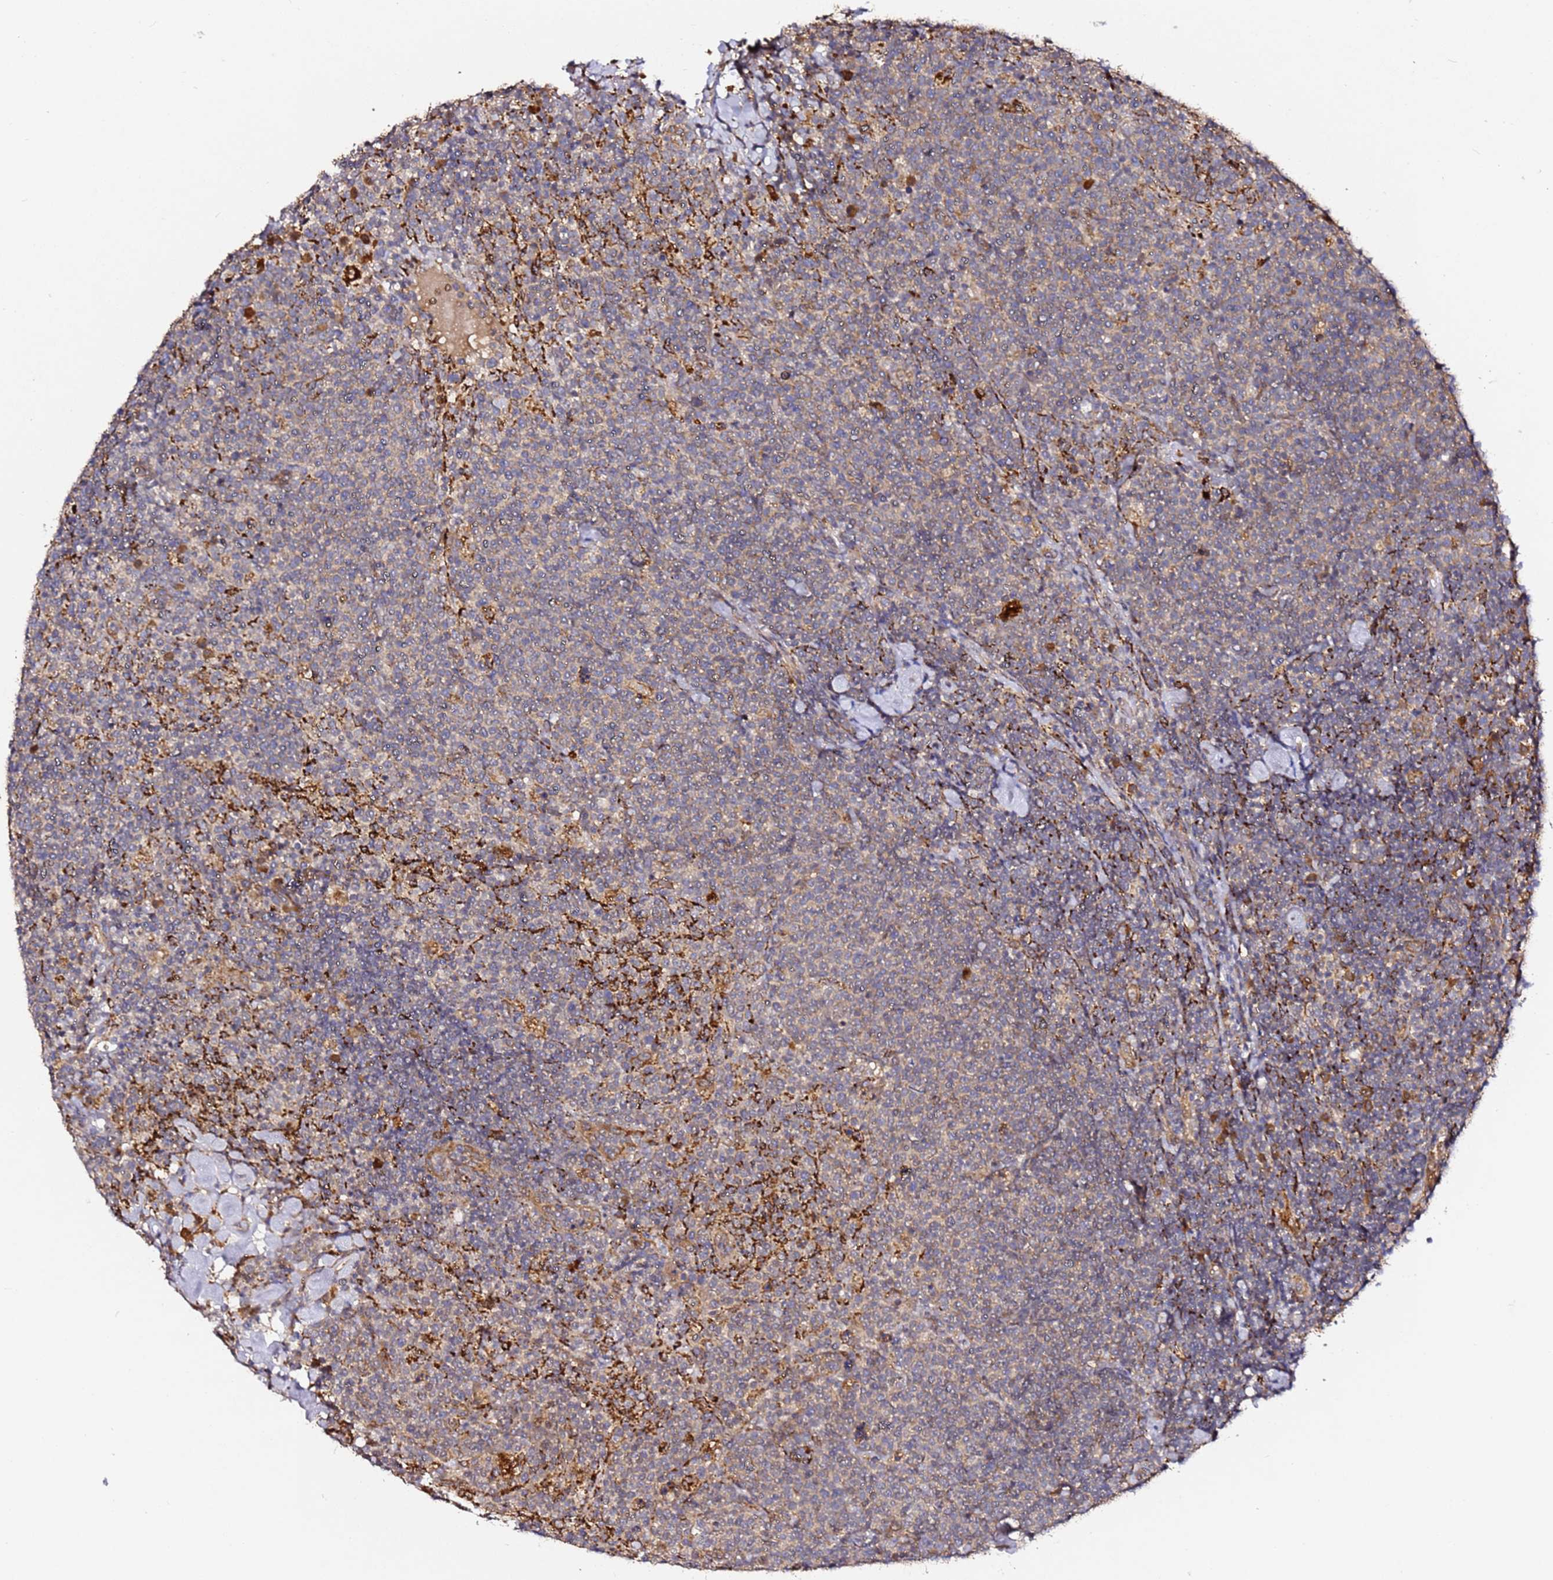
{"staining": {"intensity": "negative", "quantity": "none", "location": "none"}, "tissue": "lymphoma", "cell_type": "Tumor cells", "image_type": "cancer", "snomed": [{"axis": "morphology", "description": "Malignant lymphoma, non-Hodgkin's type, High grade"}, {"axis": "topography", "description": "Lymph node"}], "caption": "Tumor cells show no significant protein expression in malignant lymphoma, non-Hodgkin's type (high-grade). (Immunohistochemistry (ihc), brightfield microscopy, high magnification).", "gene": "ALG11", "patient": {"sex": "male", "age": 61}}